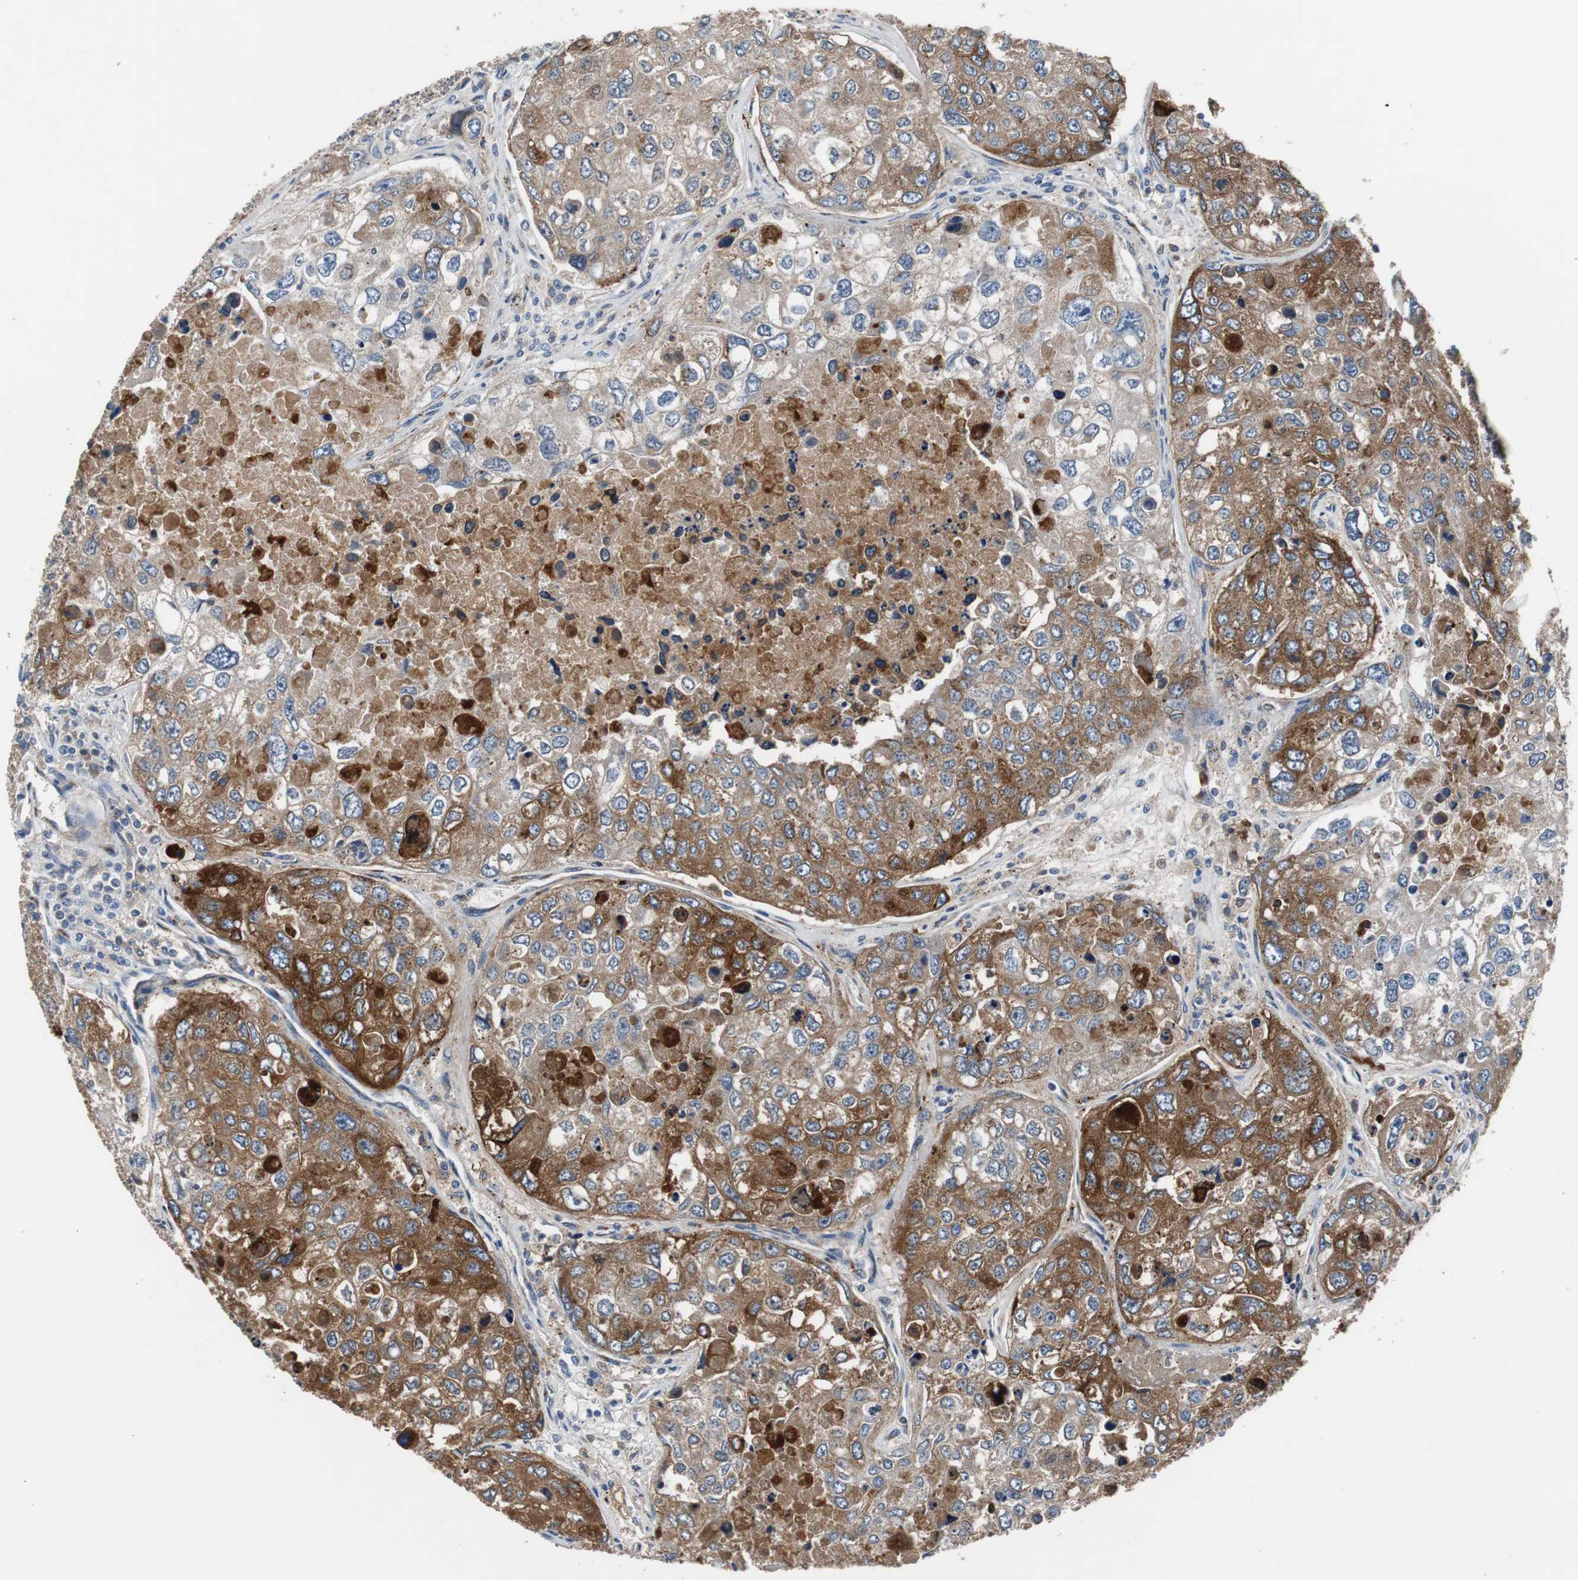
{"staining": {"intensity": "strong", "quantity": ">75%", "location": "cytoplasmic/membranous"}, "tissue": "urothelial cancer", "cell_type": "Tumor cells", "image_type": "cancer", "snomed": [{"axis": "morphology", "description": "Urothelial carcinoma, High grade"}, {"axis": "topography", "description": "Lymph node"}, {"axis": "topography", "description": "Urinary bladder"}], "caption": "High-grade urothelial carcinoma stained with IHC demonstrates strong cytoplasmic/membranous expression in approximately >75% of tumor cells.", "gene": "SORT1", "patient": {"sex": "male", "age": 51}}